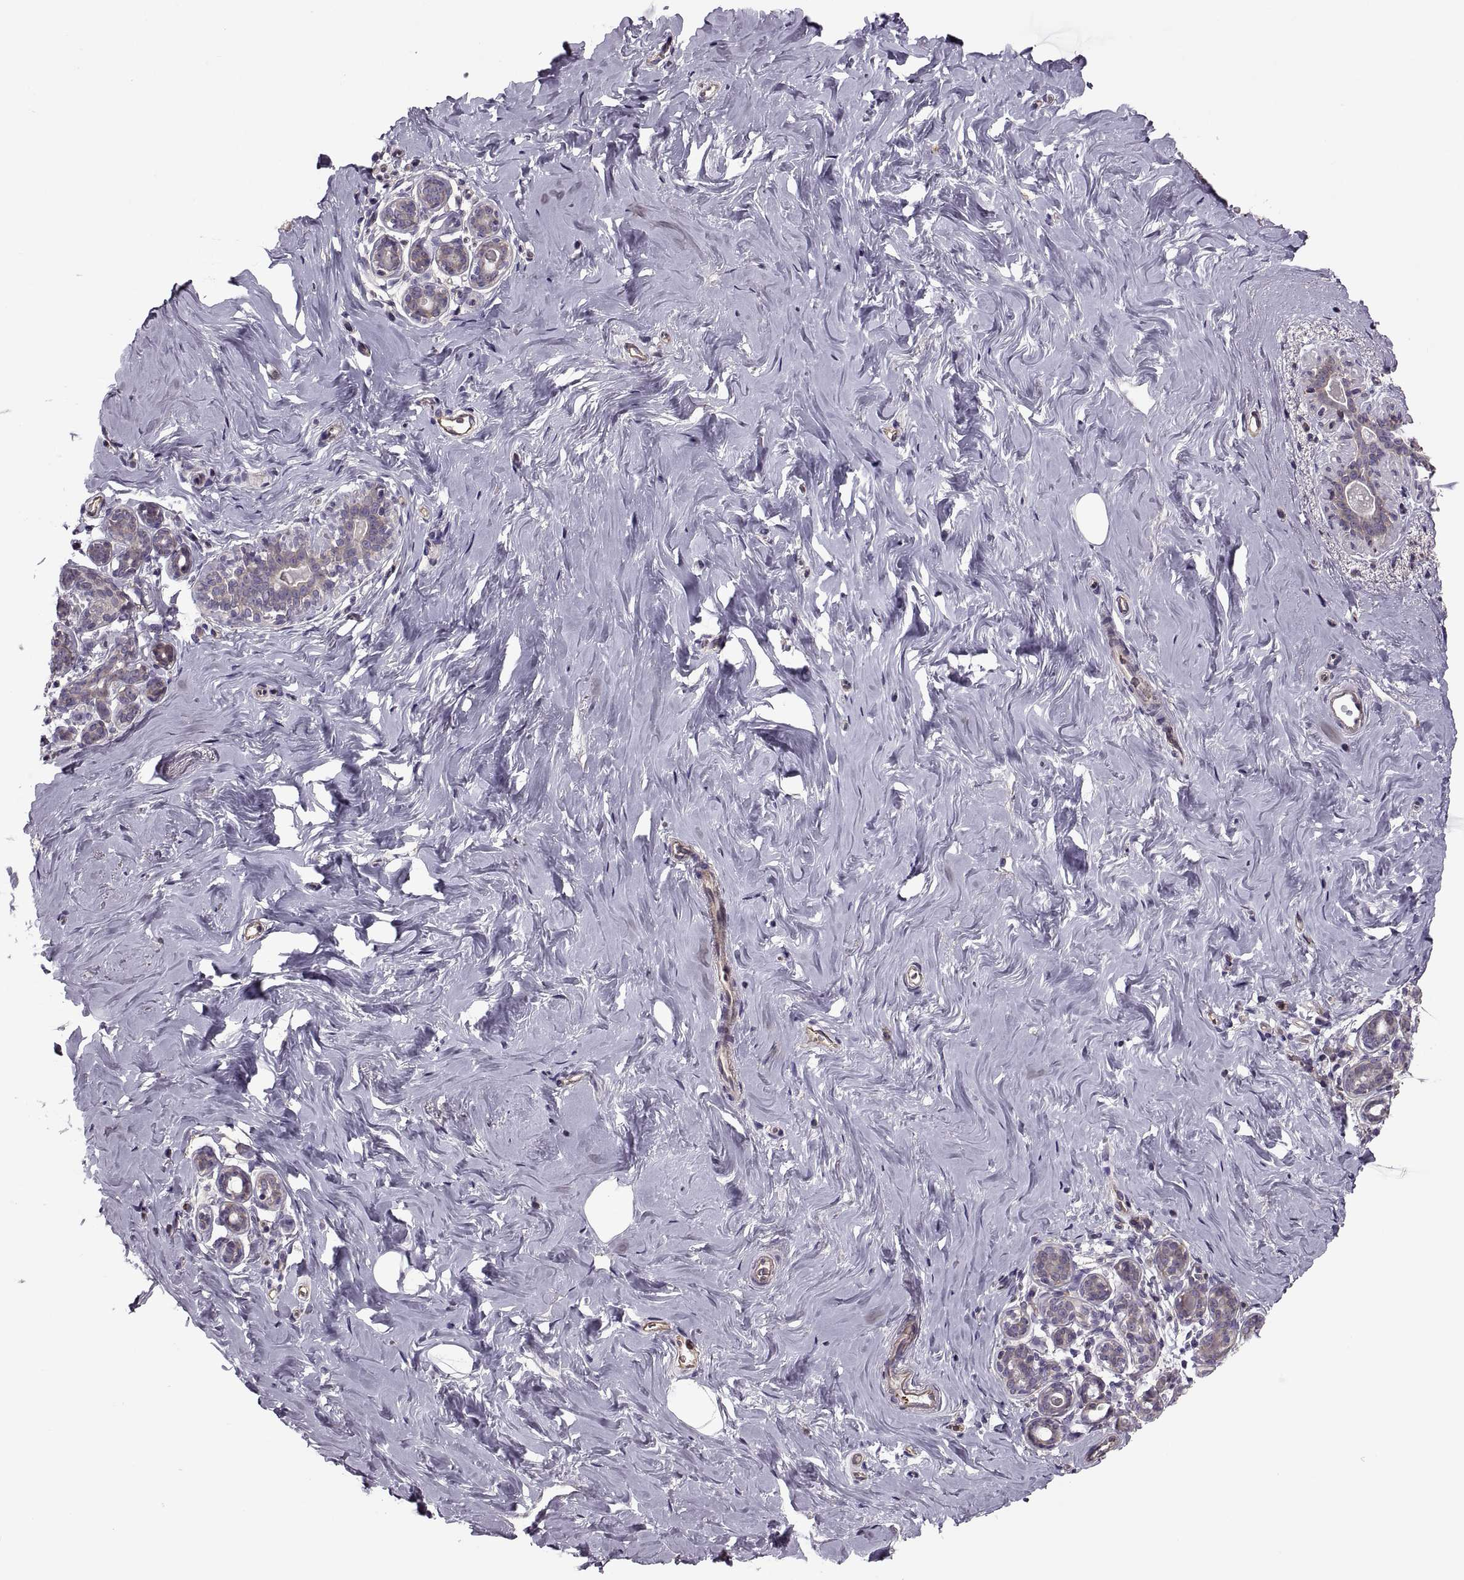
{"staining": {"intensity": "negative", "quantity": "none", "location": "none"}, "tissue": "breast", "cell_type": "Adipocytes", "image_type": "normal", "snomed": [{"axis": "morphology", "description": "Normal tissue, NOS"}, {"axis": "topography", "description": "Skin"}, {"axis": "topography", "description": "Breast"}], "caption": "High power microscopy image of an IHC micrograph of unremarkable breast, revealing no significant positivity in adipocytes.", "gene": "SLC2A14", "patient": {"sex": "female", "age": 43}}